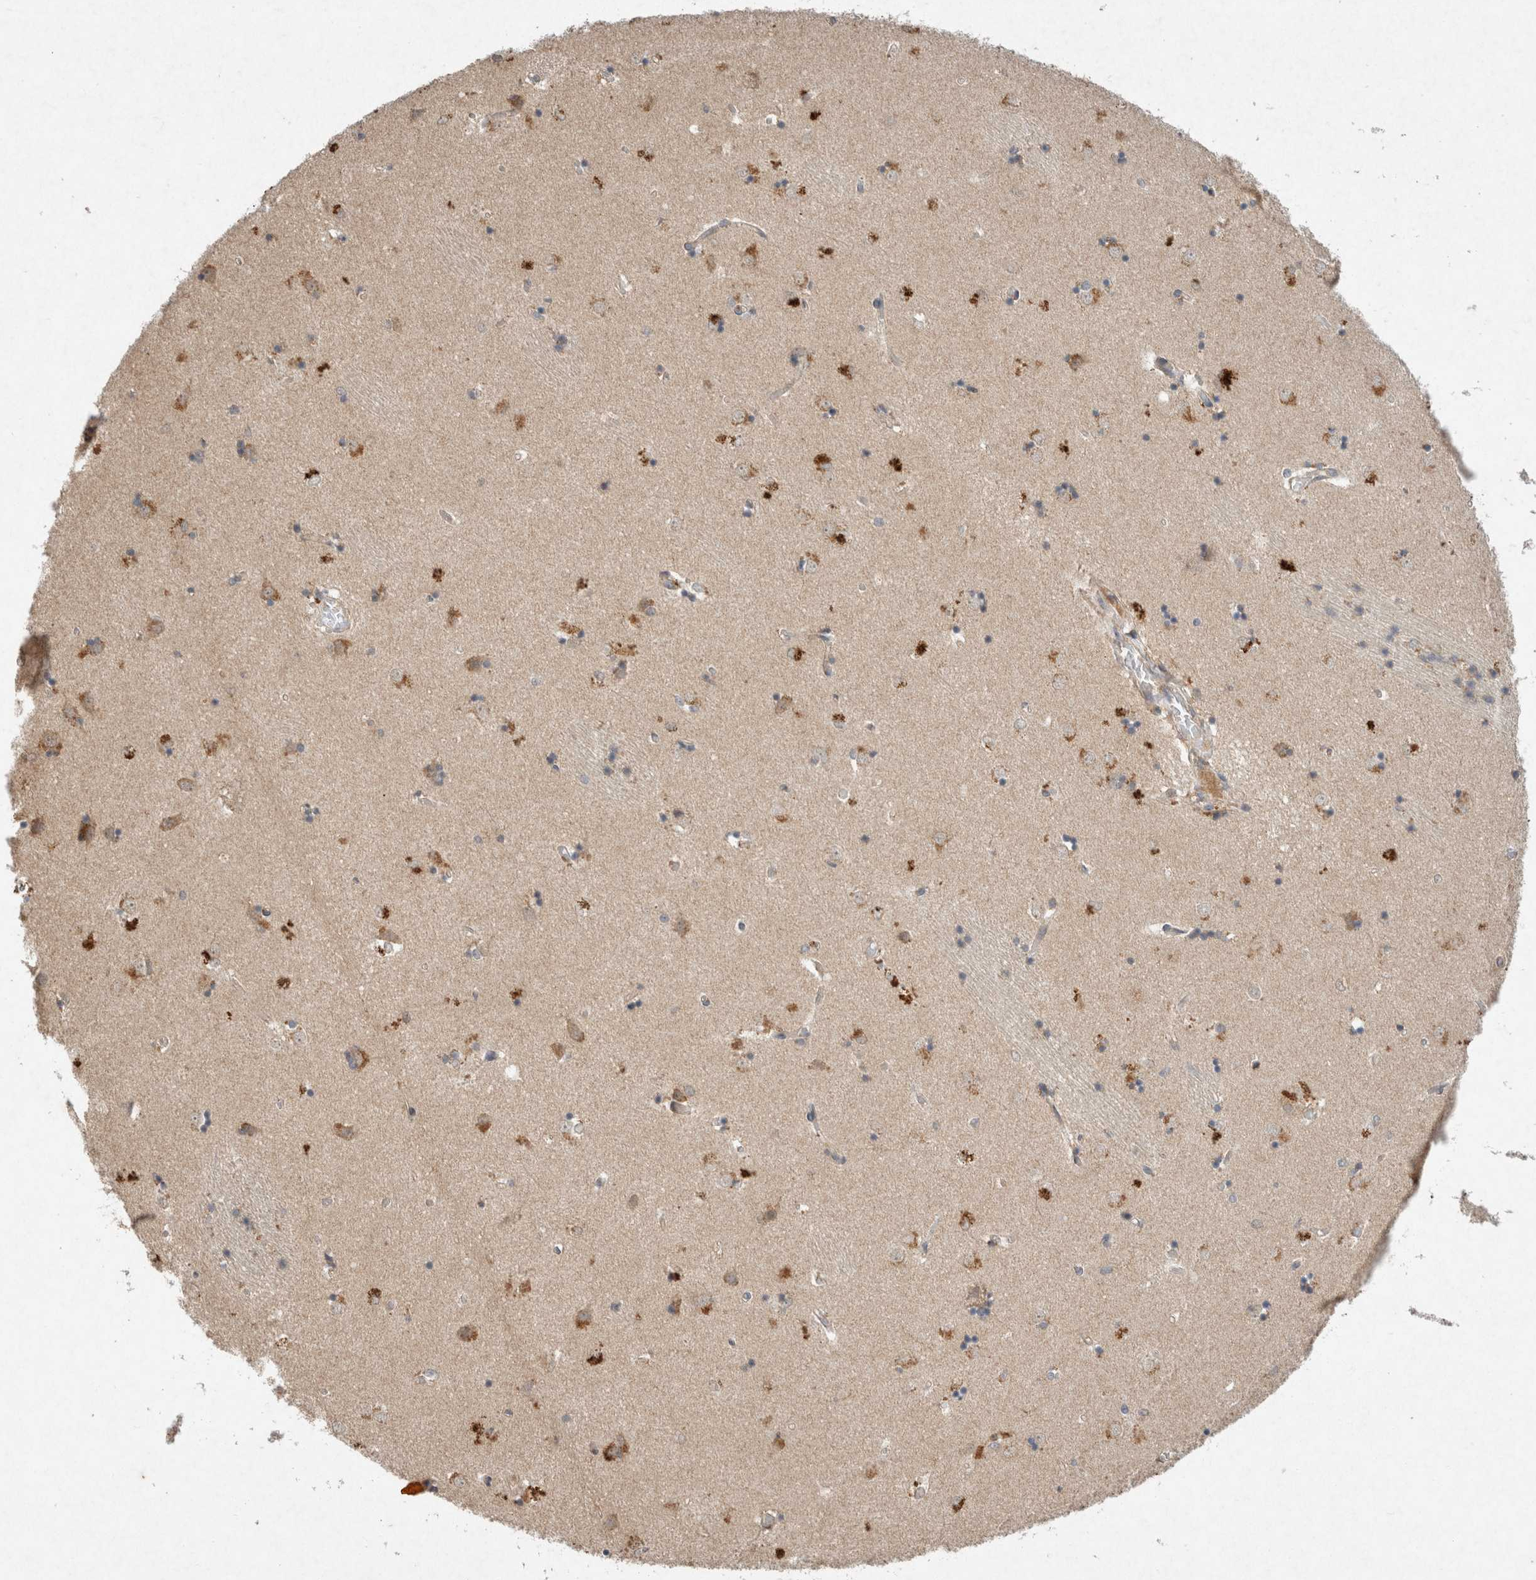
{"staining": {"intensity": "negative", "quantity": "none", "location": "none"}, "tissue": "caudate", "cell_type": "Glial cells", "image_type": "normal", "snomed": [{"axis": "morphology", "description": "Normal tissue, NOS"}, {"axis": "topography", "description": "Lateral ventricle wall"}], "caption": "Immunohistochemistry (IHC) histopathology image of benign caudate stained for a protein (brown), which demonstrates no positivity in glial cells.", "gene": "LOXL2", "patient": {"sex": "male", "age": 45}}